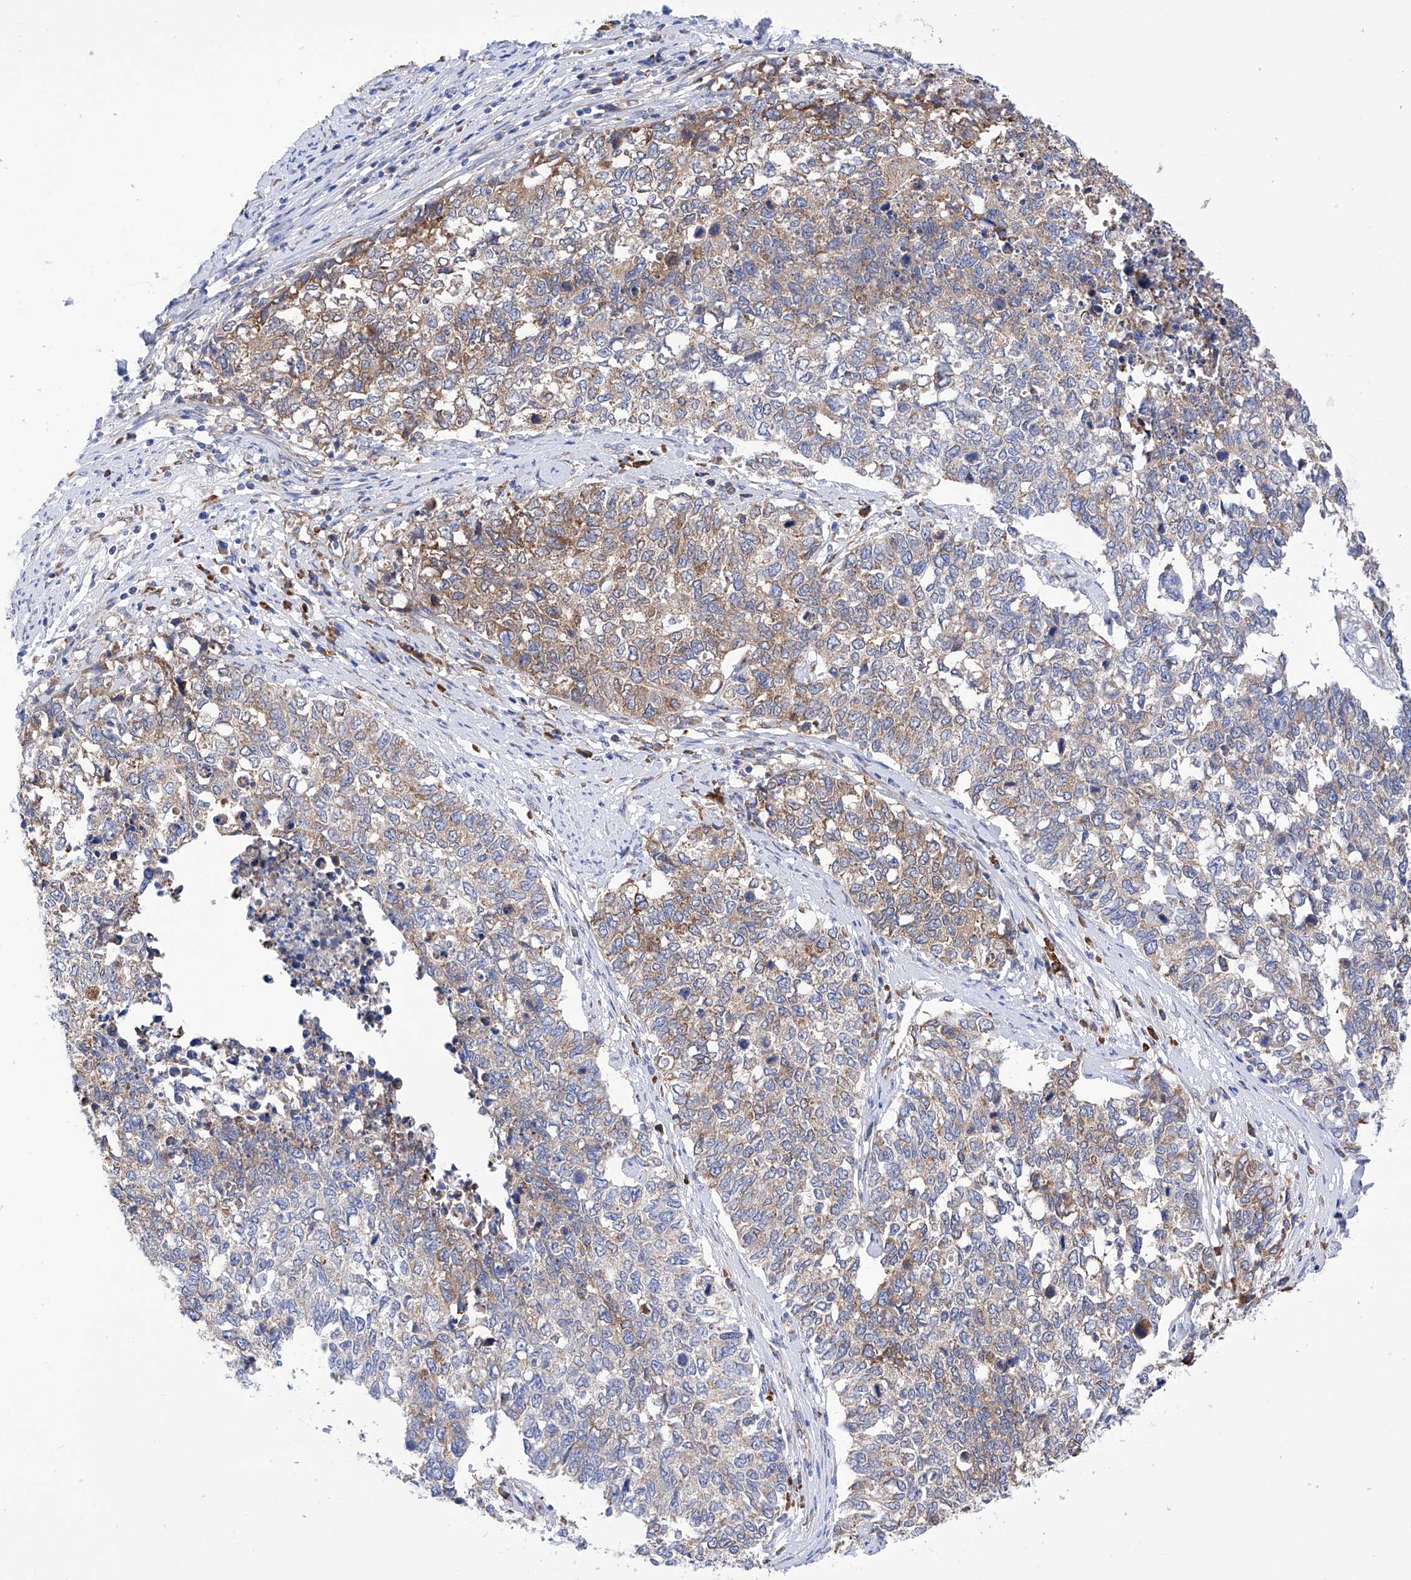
{"staining": {"intensity": "weak", "quantity": "25%-75%", "location": "cytoplasmic/membranous"}, "tissue": "cervical cancer", "cell_type": "Tumor cells", "image_type": "cancer", "snomed": [{"axis": "morphology", "description": "Squamous cell carcinoma, NOS"}, {"axis": "topography", "description": "Cervix"}], "caption": "Cervical cancer stained with IHC demonstrates weak cytoplasmic/membranous expression in about 25%-75% of tumor cells.", "gene": "PDIA5", "patient": {"sex": "female", "age": 63}}